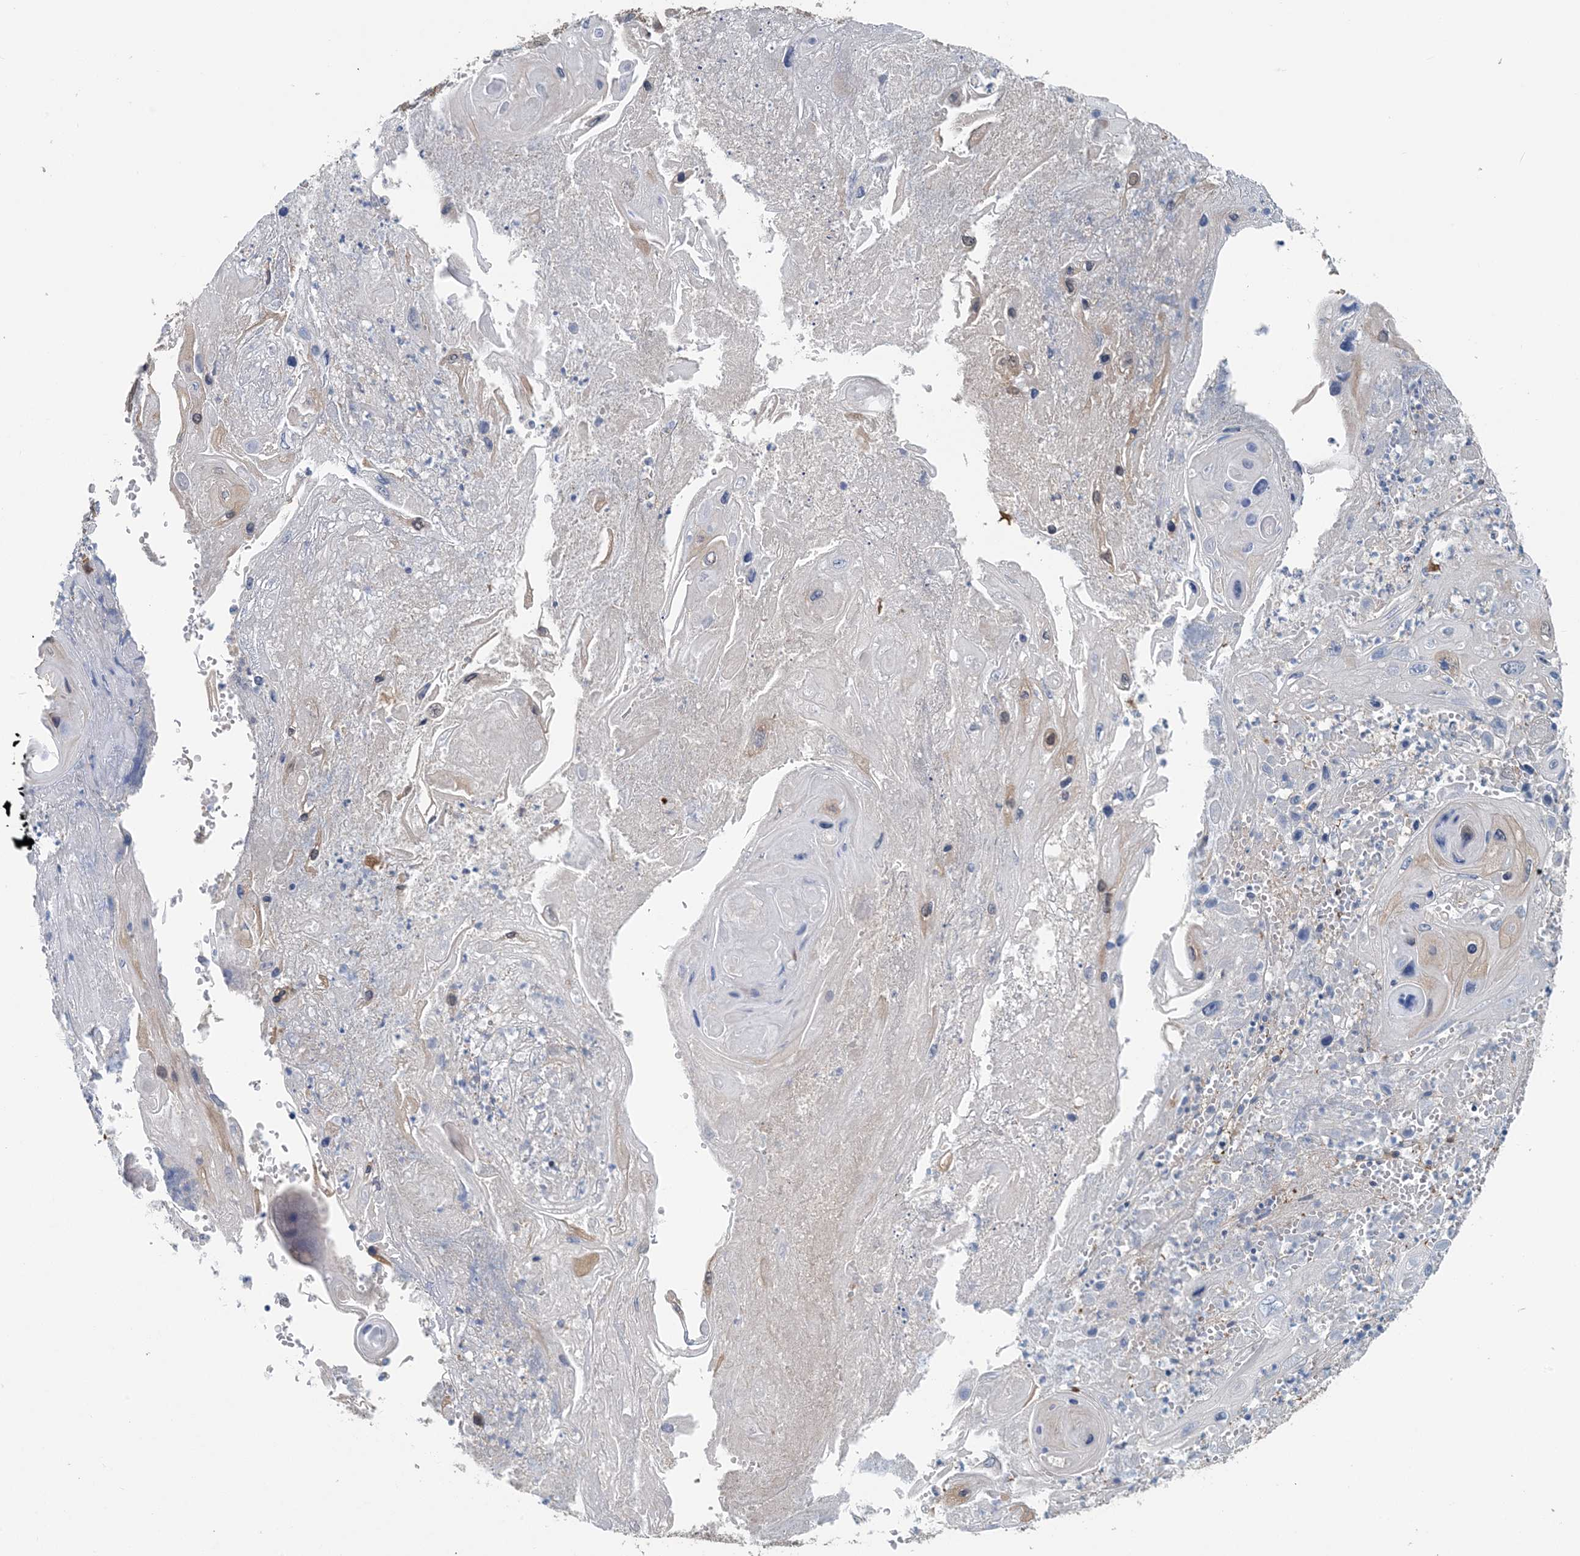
{"staining": {"intensity": "moderate", "quantity": "<25%", "location": "nuclear"}, "tissue": "skin cancer", "cell_type": "Tumor cells", "image_type": "cancer", "snomed": [{"axis": "morphology", "description": "Squamous cell carcinoma, NOS"}, {"axis": "topography", "description": "Skin"}], "caption": "High-magnification brightfield microscopy of skin cancer (squamous cell carcinoma) stained with DAB (brown) and counterstained with hematoxylin (blue). tumor cells exhibit moderate nuclear positivity is appreciated in about<25% of cells.", "gene": "HIKESHI", "patient": {"sex": "male", "age": 55}}